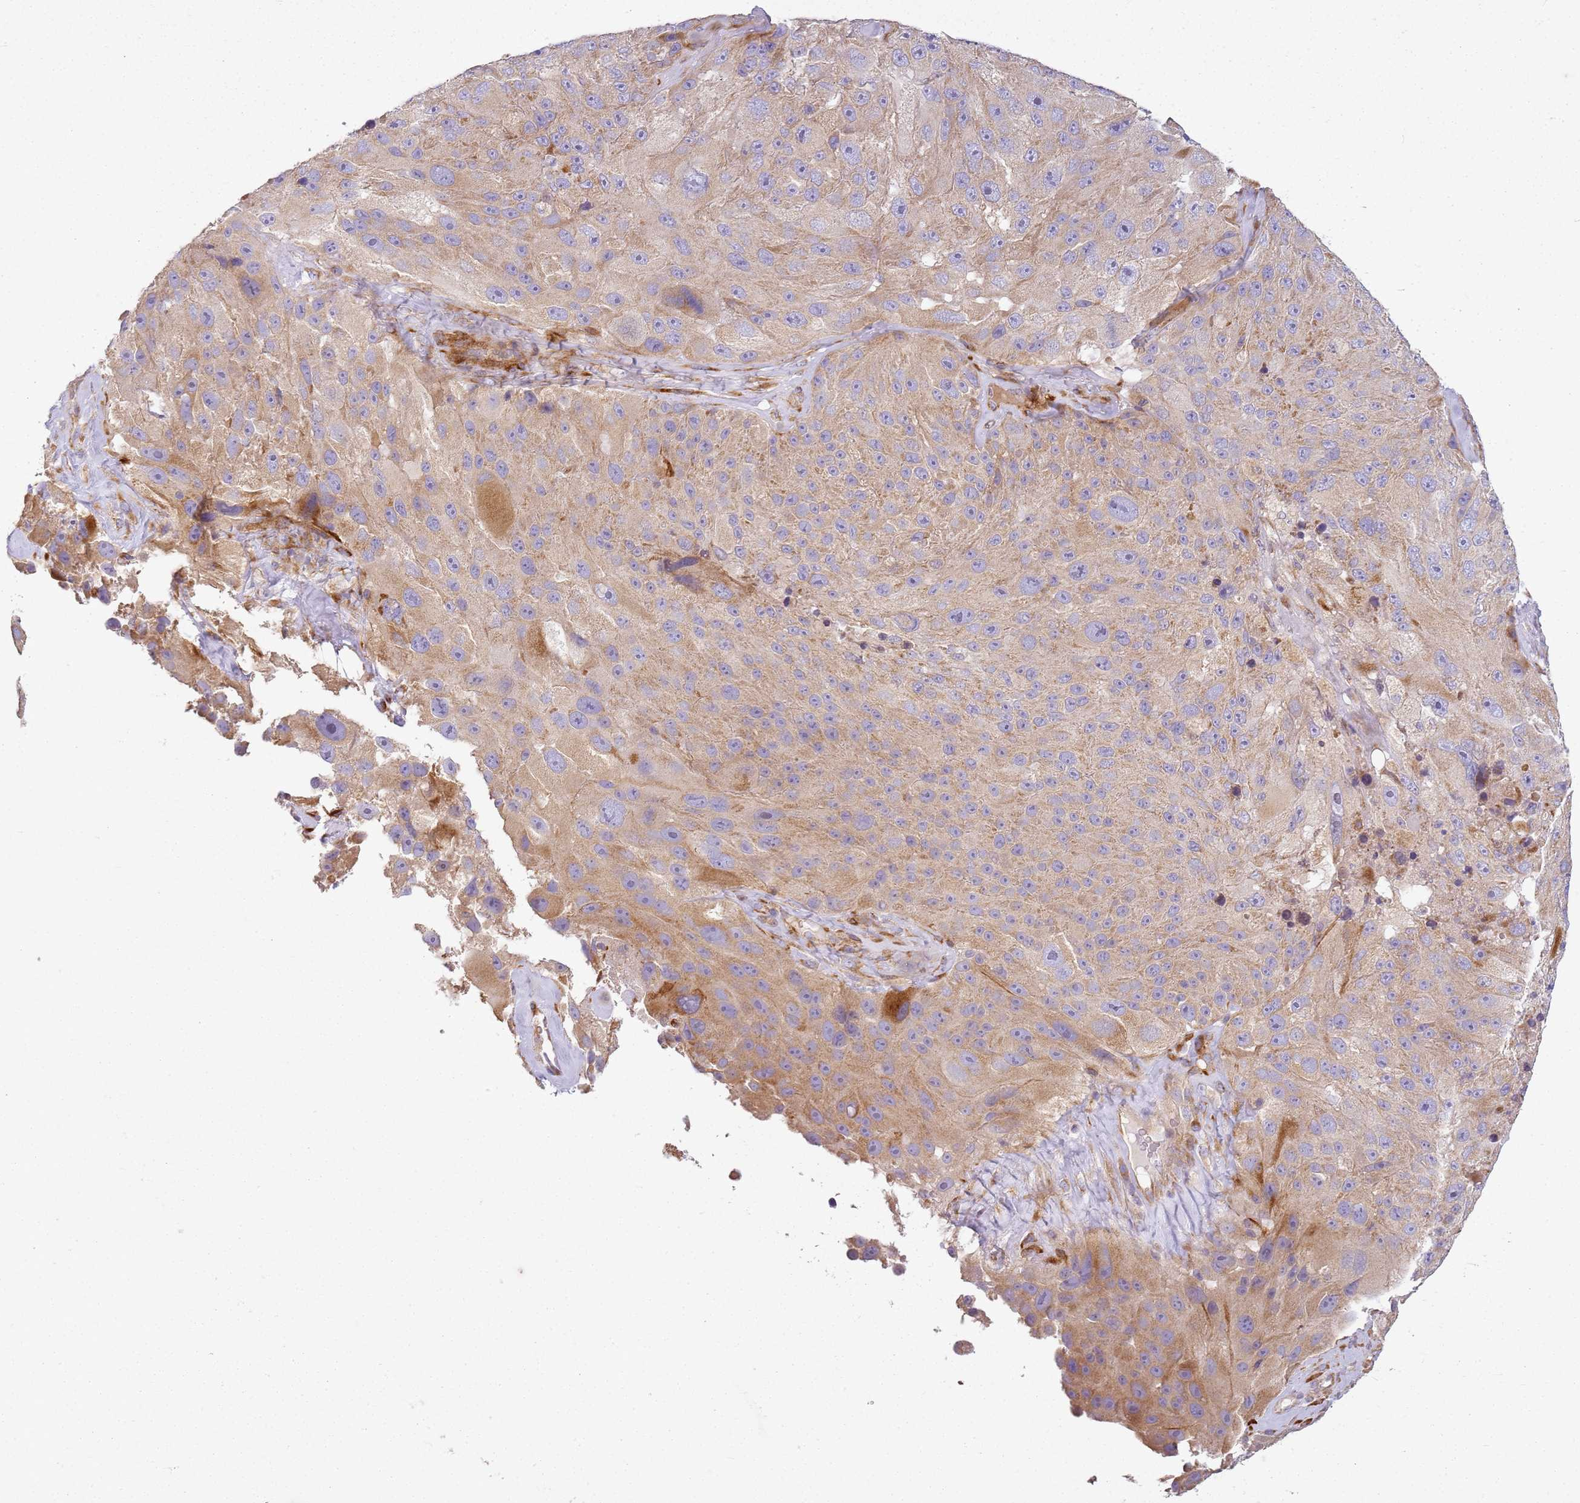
{"staining": {"intensity": "moderate", "quantity": "25%-75%", "location": "cytoplasmic/membranous"}, "tissue": "melanoma", "cell_type": "Tumor cells", "image_type": "cancer", "snomed": [{"axis": "morphology", "description": "Malignant melanoma, Metastatic site"}, {"axis": "topography", "description": "Lymph node"}], "caption": "Immunohistochemical staining of human melanoma demonstrates moderate cytoplasmic/membranous protein expression in about 25%-75% of tumor cells. (DAB IHC with brightfield microscopy, high magnification).", "gene": "TMEM200C", "patient": {"sex": "male", "age": 62}}